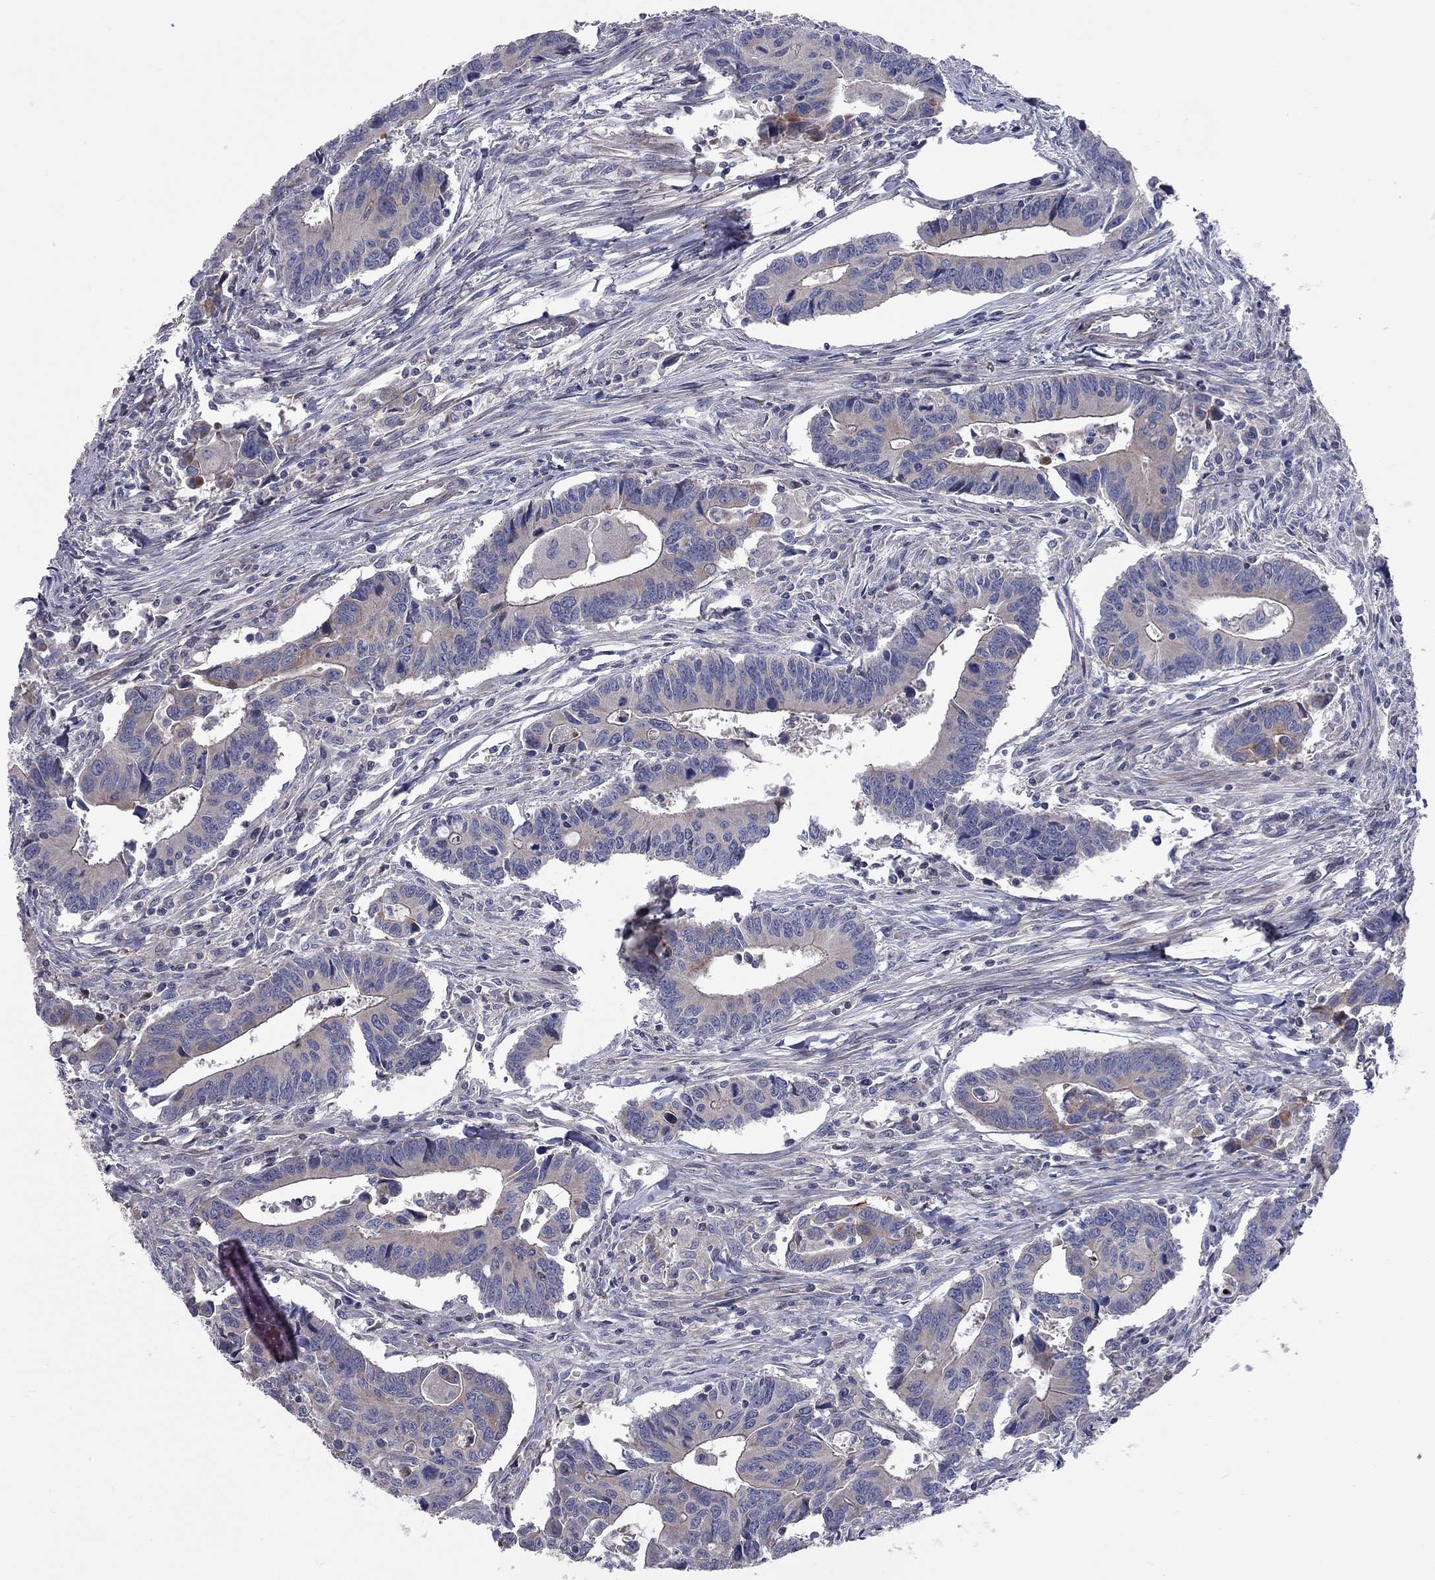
{"staining": {"intensity": "weak", "quantity": "<25%", "location": "cytoplasmic/membranous"}, "tissue": "colorectal cancer", "cell_type": "Tumor cells", "image_type": "cancer", "snomed": [{"axis": "morphology", "description": "Adenocarcinoma, NOS"}, {"axis": "topography", "description": "Rectum"}], "caption": "Tumor cells show no significant protein positivity in colorectal cancer.", "gene": "KANSL1L", "patient": {"sex": "male", "age": 67}}